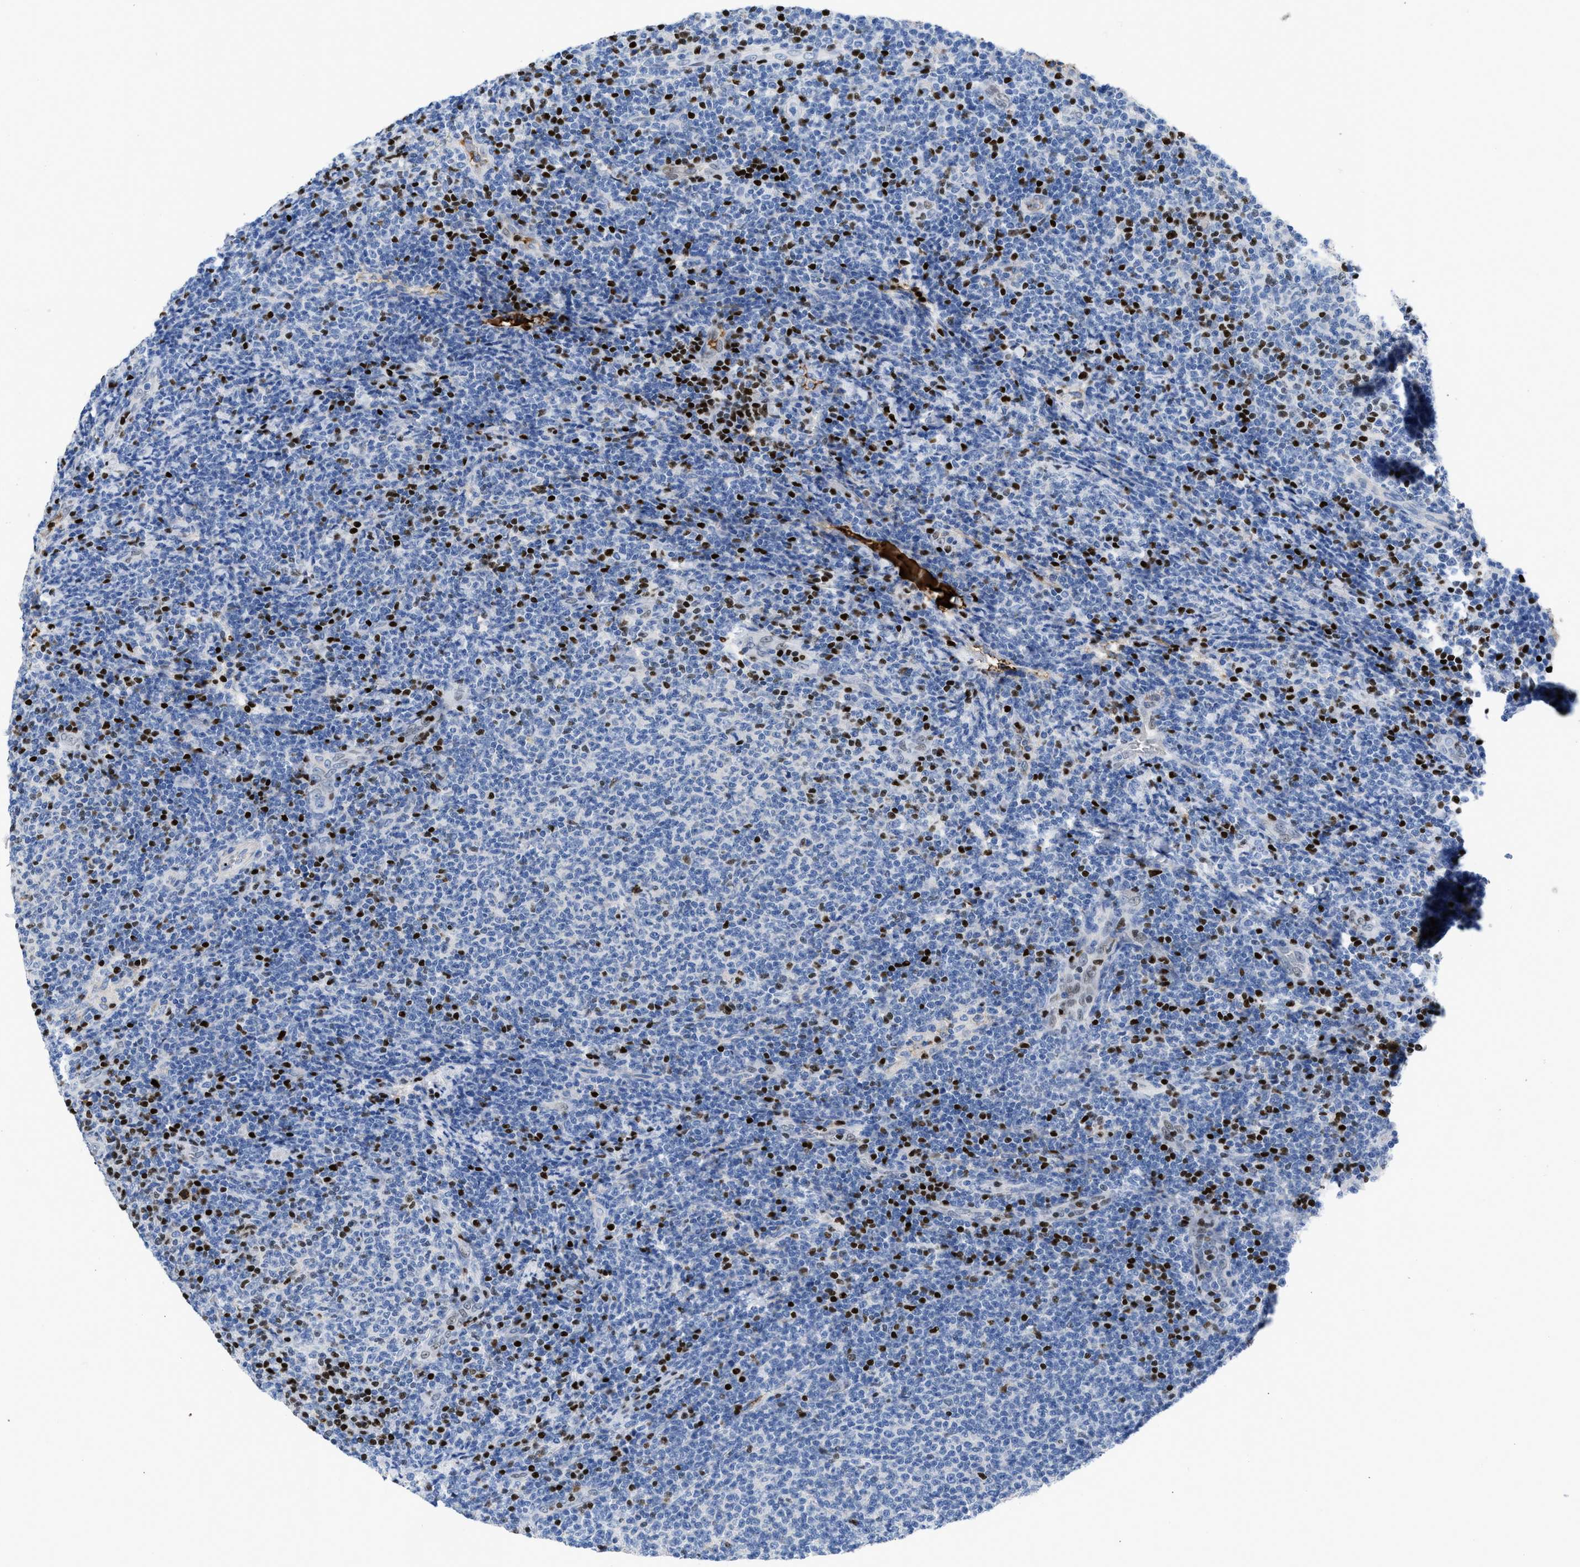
{"staining": {"intensity": "negative", "quantity": "none", "location": "none"}, "tissue": "lymphoma", "cell_type": "Tumor cells", "image_type": "cancer", "snomed": [{"axis": "morphology", "description": "Malignant lymphoma, non-Hodgkin's type, Low grade"}, {"axis": "topography", "description": "Lymph node"}], "caption": "Immunohistochemistry photomicrograph of human malignant lymphoma, non-Hodgkin's type (low-grade) stained for a protein (brown), which demonstrates no staining in tumor cells.", "gene": "LEF1", "patient": {"sex": "male", "age": 66}}